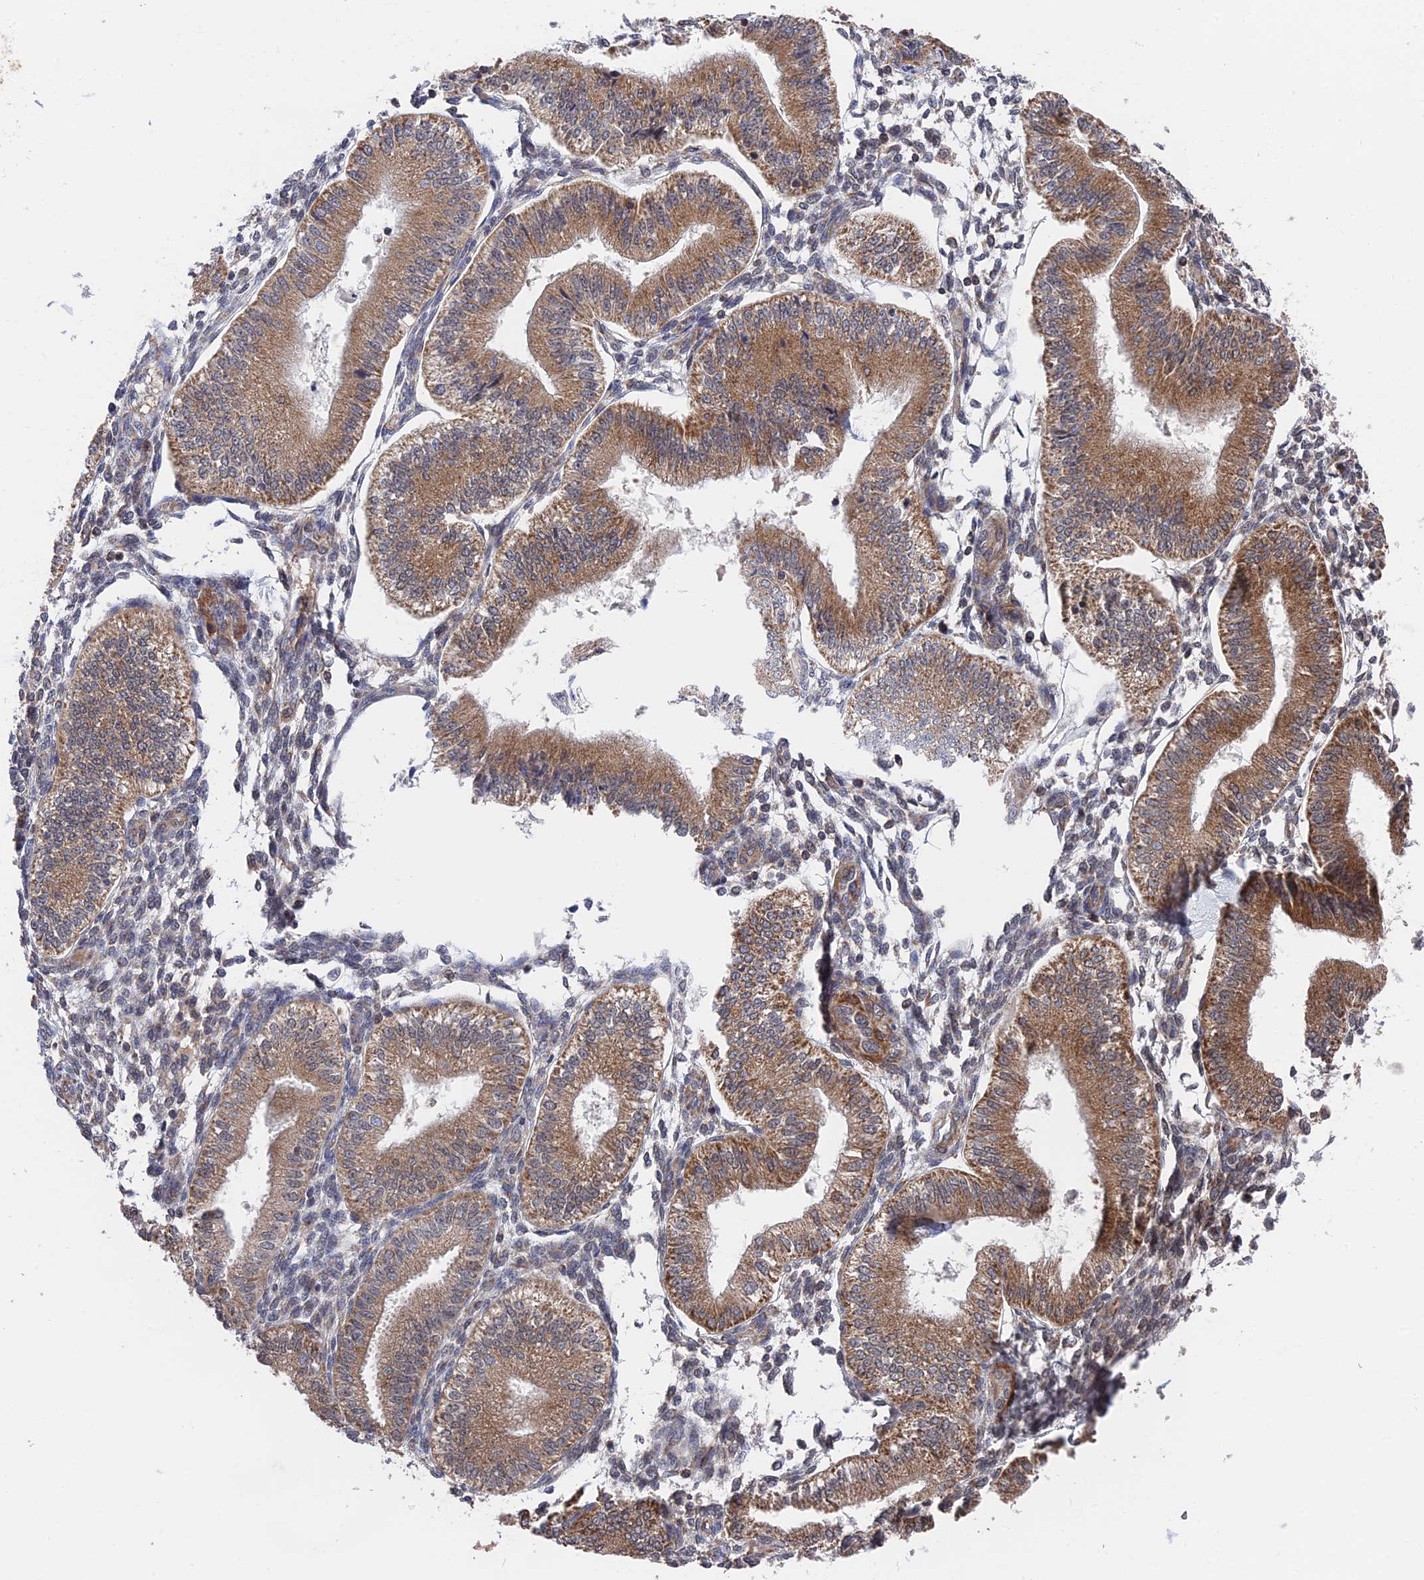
{"staining": {"intensity": "weak", "quantity": "<25%", "location": "cytoplasmic/membranous"}, "tissue": "endometrium", "cell_type": "Cells in endometrial stroma", "image_type": "normal", "snomed": [{"axis": "morphology", "description": "Normal tissue, NOS"}, {"axis": "topography", "description": "Endometrium"}], "caption": "Human endometrium stained for a protein using immunohistochemistry (IHC) shows no positivity in cells in endometrial stroma.", "gene": "ZNF320", "patient": {"sex": "female", "age": 39}}